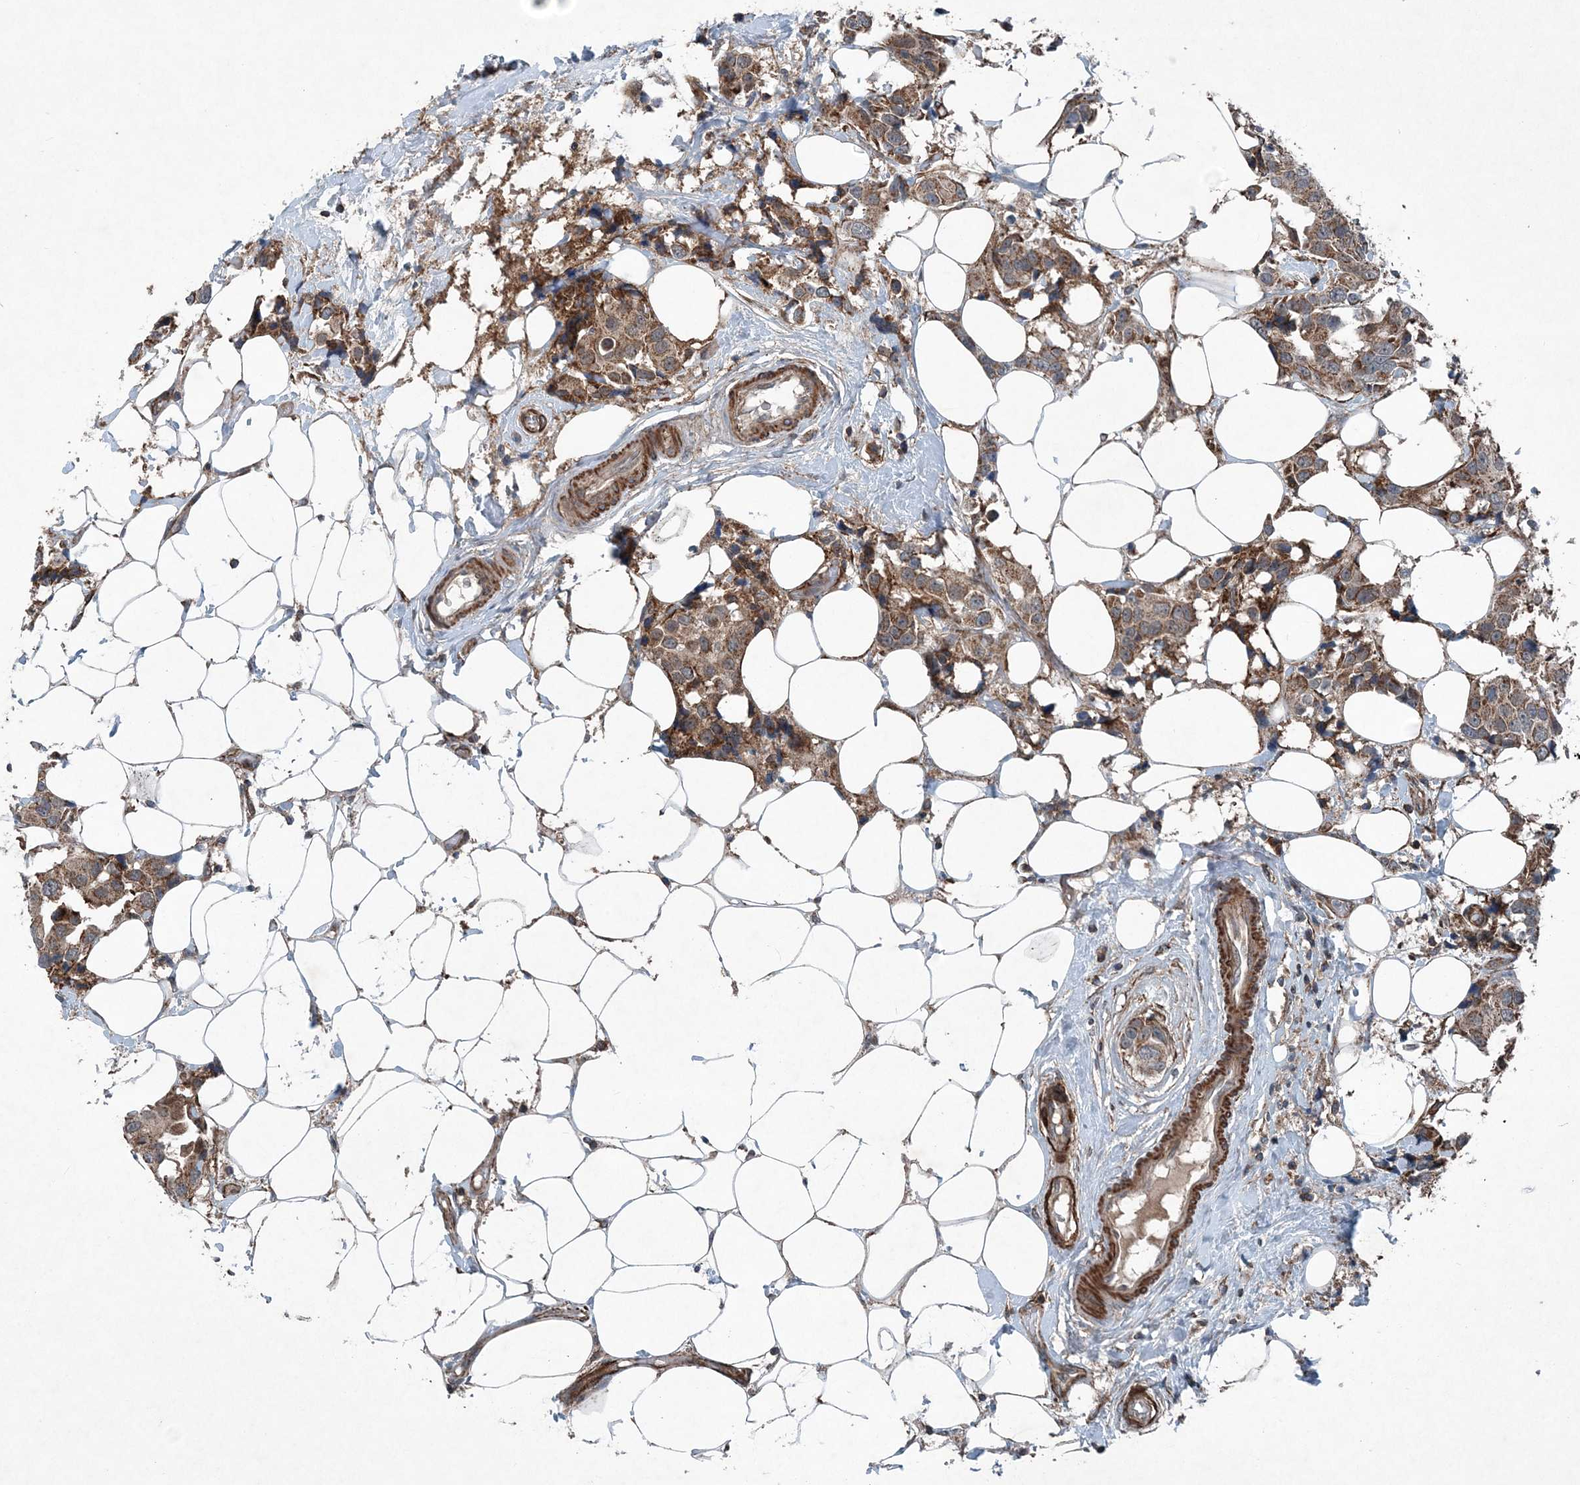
{"staining": {"intensity": "moderate", "quantity": ">75%", "location": "cytoplasmic/membranous"}, "tissue": "breast cancer", "cell_type": "Tumor cells", "image_type": "cancer", "snomed": [{"axis": "morphology", "description": "Normal tissue, NOS"}, {"axis": "morphology", "description": "Duct carcinoma"}, {"axis": "topography", "description": "Breast"}], "caption": "Infiltrating ductal carcinoma (breast) tissue reveals moderate cytoplasmic/membranous positivity in about >75% of tumor cells, visualized by immunohistochemistry.", "gene": "NDUFA2", "patient": {"sex": "female", "age": 39}}